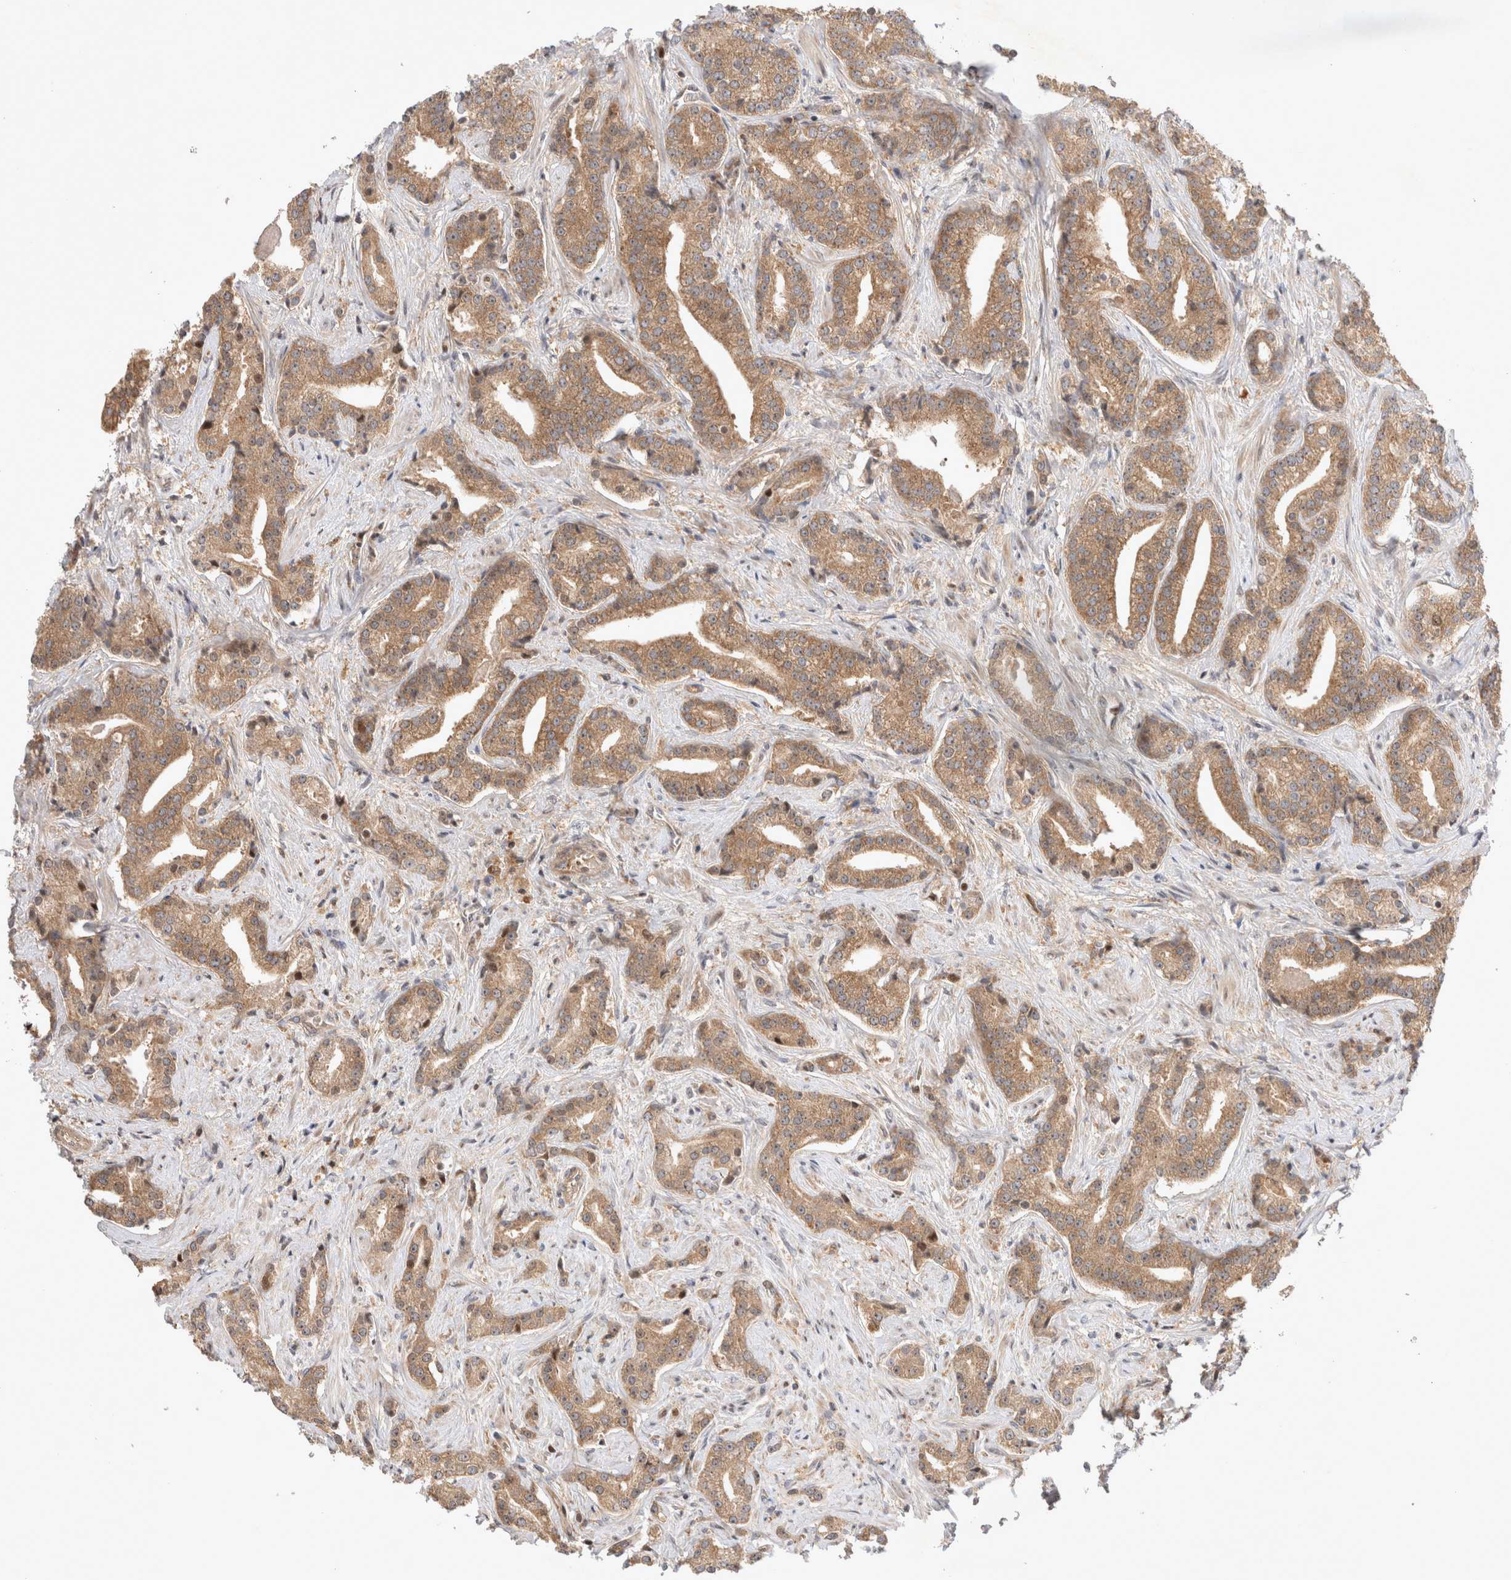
{"staining": {"intensity": "moderate", "quantity": ">75%", "location": "cytoplasmic/membranous"}, "tissue": "prostate cancer", "cell_type": "Tumor cells", "image_type": "cancer", "snomed": [{"axis": "morphology", "description": "Adenocarcinoma, Low grade"}, {"axis": "topography", "description": "Prostate"}], "caption": "High-magnification brightfield microscopy of prostate cancer (adenocarcinoma (low-grade)) stained with DAB (brown) and counterstained with hematoxylin (blue). tumor cells exhibit moderate cytoplasmic/membranous staining is identified in about>75% of cells.", "gene": "HTT", "patient": {"sex": "male", "age": 67}}